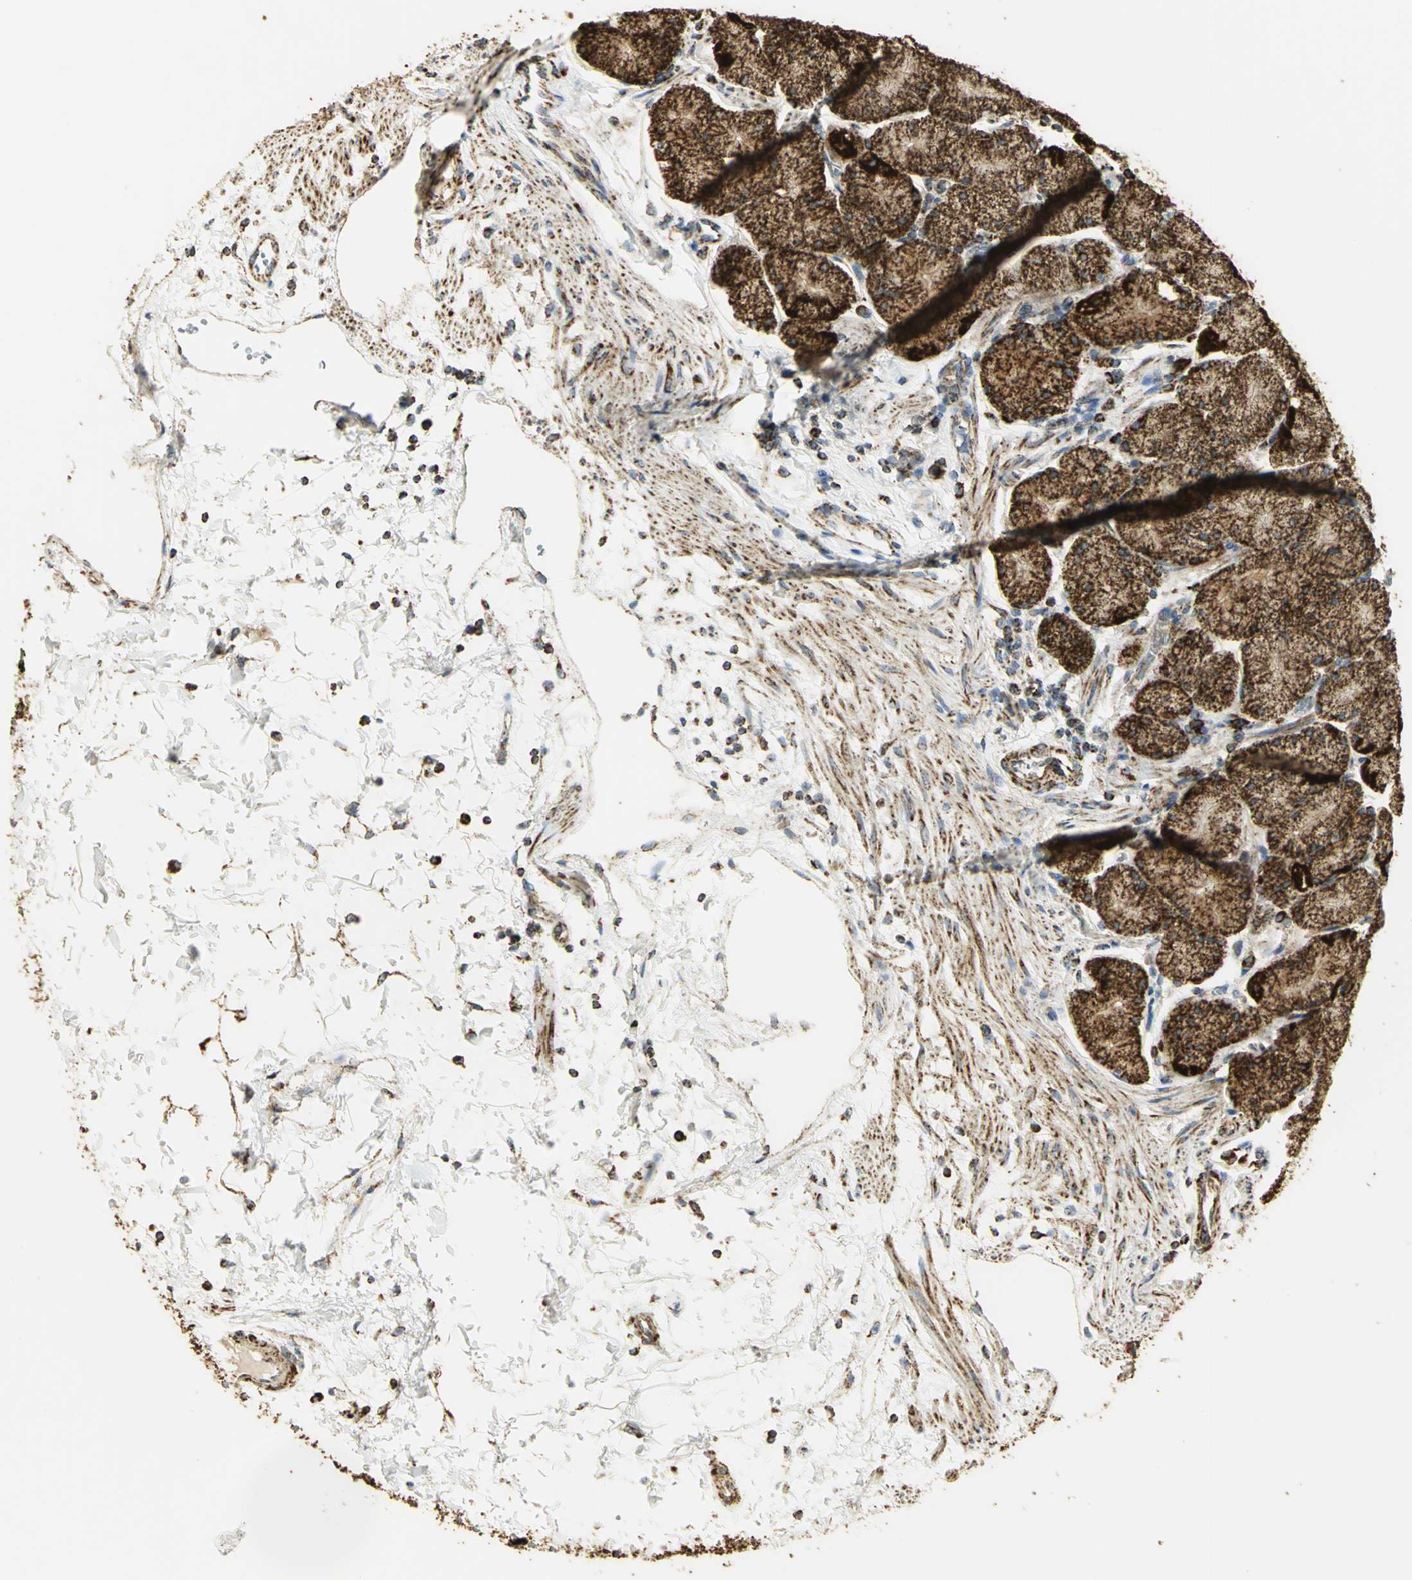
{"staining": {"intensity": "strong", "quantity": ">75%", "location": "cytoplasmic/membranous"}, "tissue": "stomach", "cell_type": "Glandular cells", "image_type": "normal", "snomed": [{"axis": "morphology", "description": "Normal tissue, NOS"}, {"axis": "topography", "description": "Stomach, upper"}, {"axis": "topography", "description": "Stomach"}], "caption": "IHC (DAB (3,3'-diaminobenzidine)) staining of unremarkable stomach reveals strong cytoplasmic/membranous protein staining in approximately >75% of glandular cells.", "gene": "VDAC1", "patient": {"sex": "male", "age": 76}}